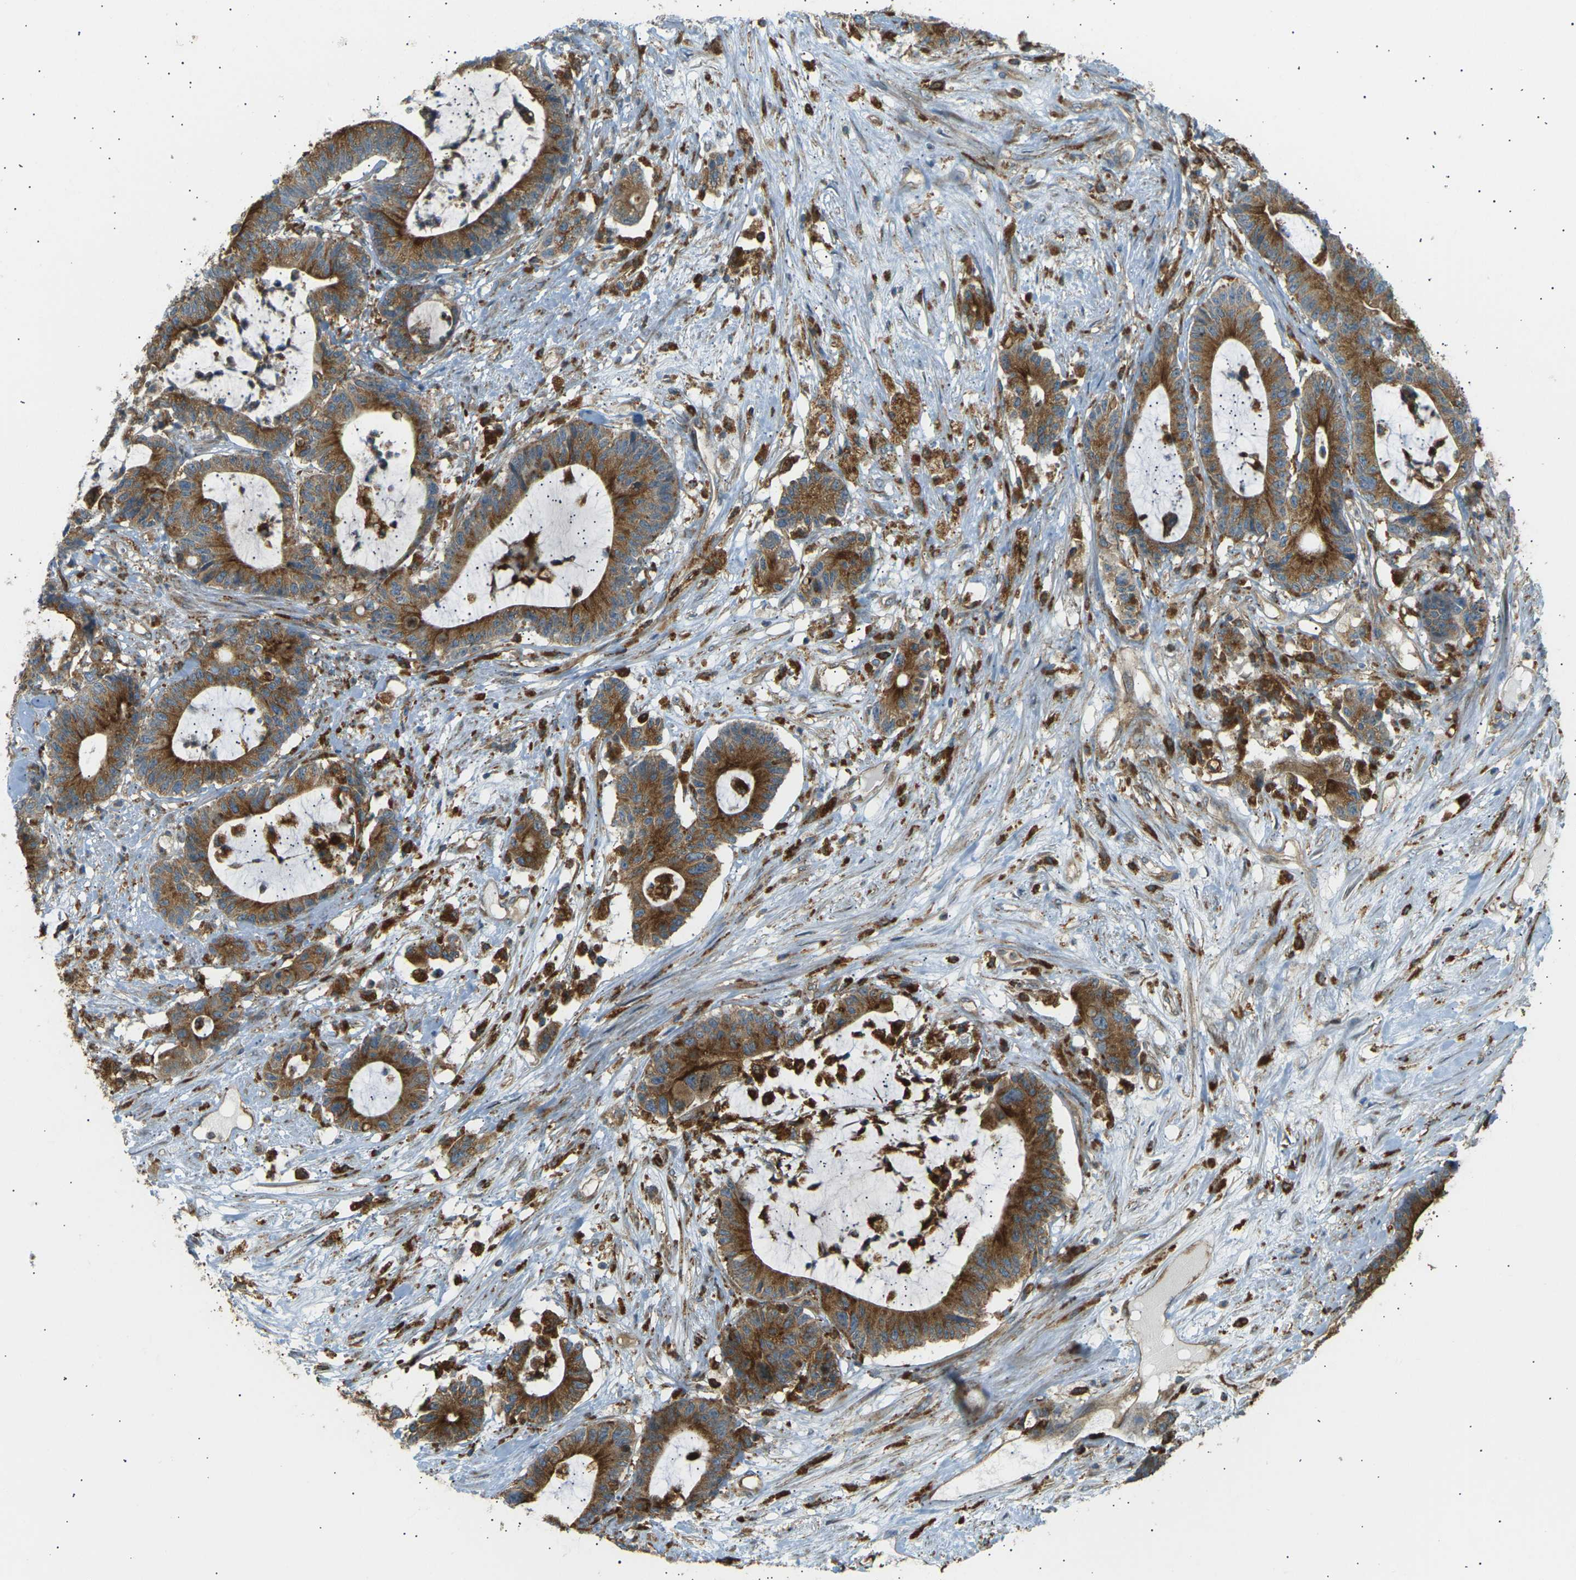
{"staining": {"intensity": "strong", "quantity": ">75%", "location": "cytoplasmic/membranous"}, "tissue": "colorectal cancer", "cell_type": "Tumor cells", "image_type": "cancer", "snomed": [{"axis": "morphology", "description": "Adenocarcinoma, NOS"}, {"axis": "topography", "description": "Colon"}], "caption": "DAB immunohistochemical staining of human colorectal cancer (adenocarcinoma) displays strong cytoplasmic/membranous protein staining in approximately >75% of tumor cells.", "gene": "CDK17", "patient": {"sex": "female", "age": 84}}